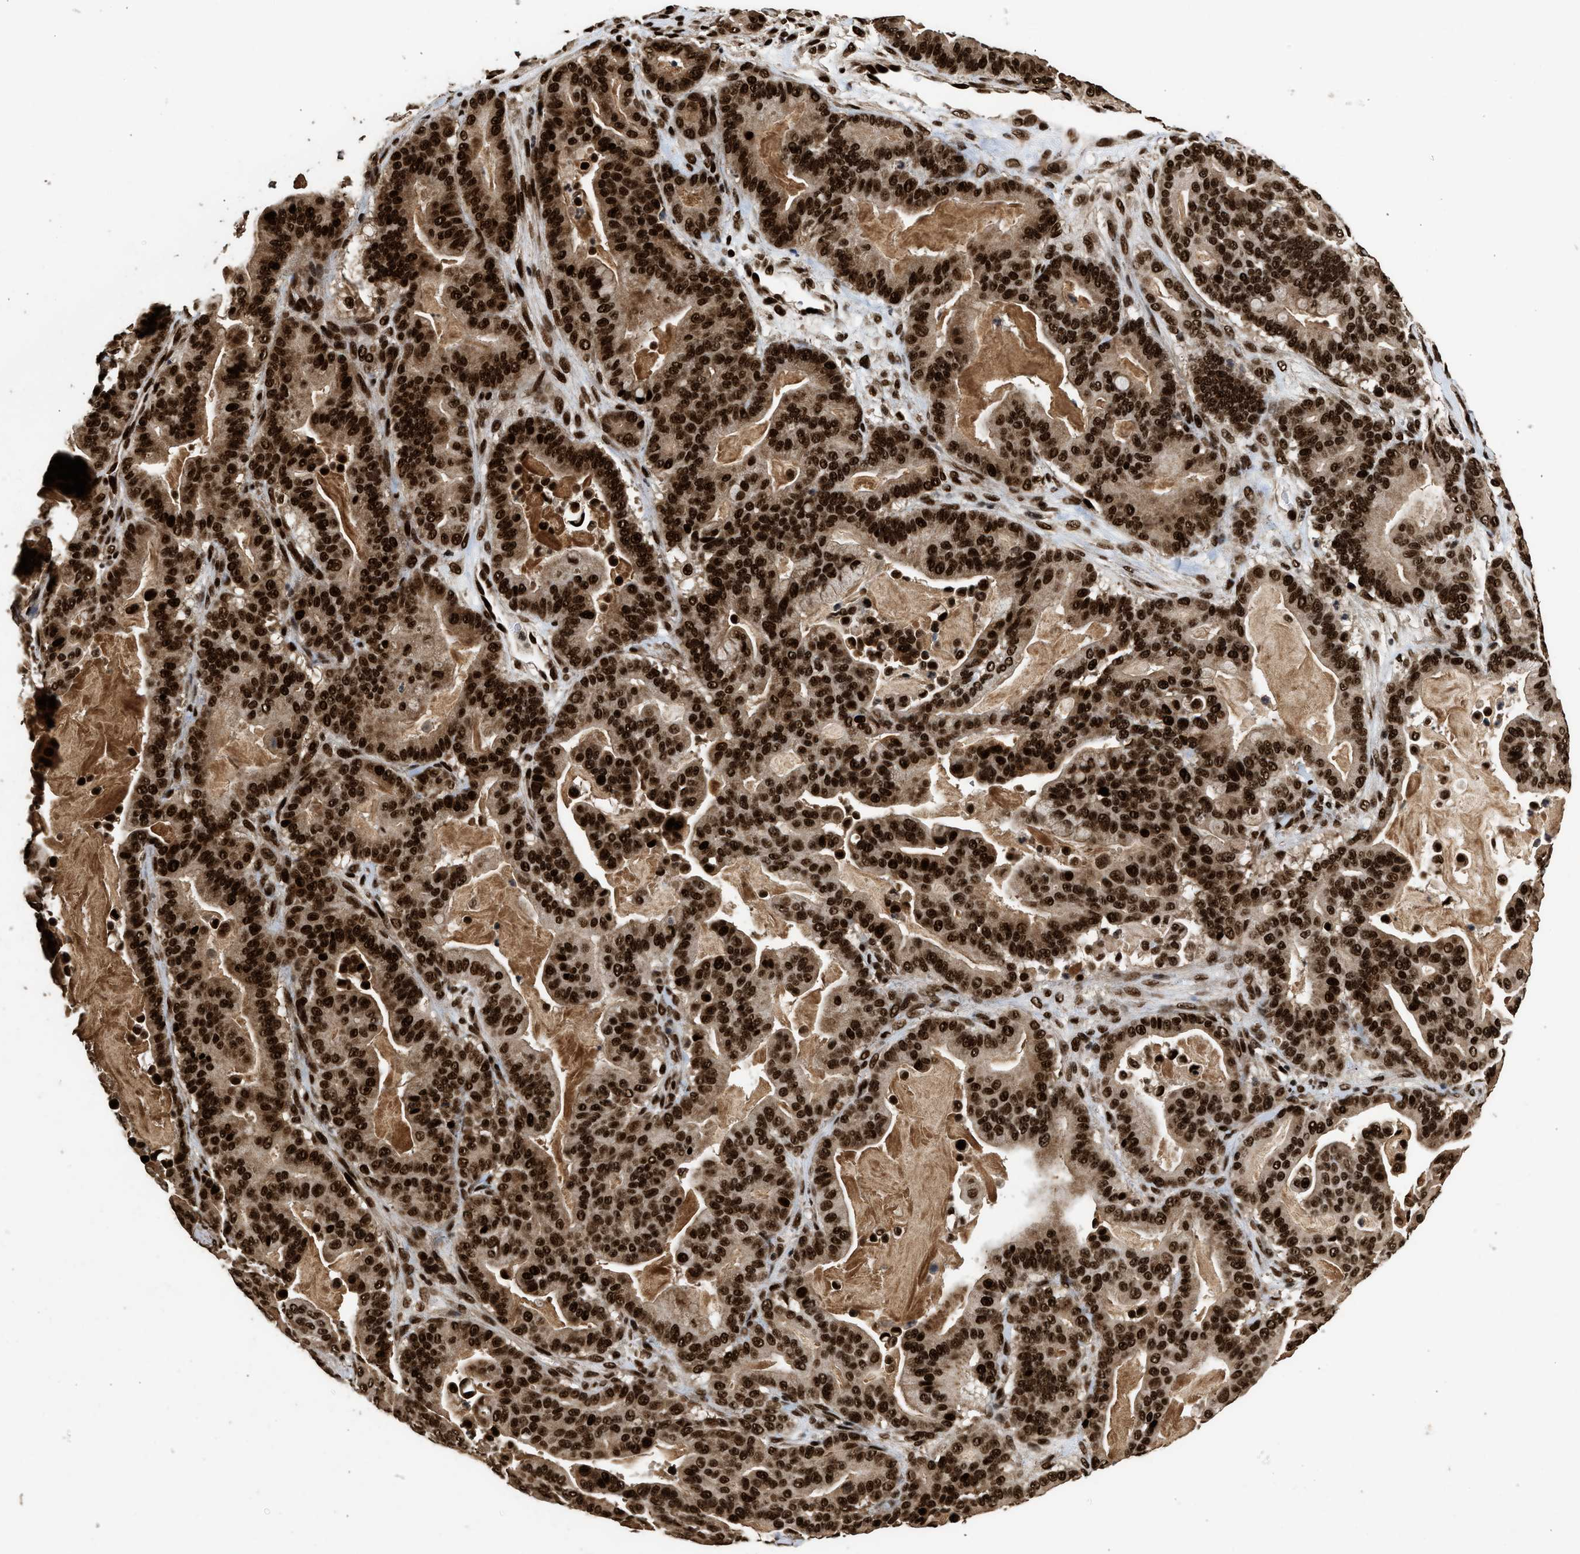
{"staining": {"intensity": "strong", "quantity": ">75%", "location": "cytoplasmic/membranous,nuclear"}, "tissue": "pancreatic cancer", "cell_type": "Tumor cells", "image_type": "cancer", "snomed": [{"axis": "morphology", "description": "Adenocarcinoma, NOS"}, {"axis": "topography", "description": "Pancreas"}], "caption": "High-magnification brightfield microscopy of pancreatic adenocarcinoma stained with DAB (3,3'-diaminobenzidine) (brown) and counterstained with hematoxylin (blue). tumor cells exhibit strong cytoplasmic/membranous and nuclear expression is identified in about>75% of cells.", "gene": "PPP4R3B", "patient": {"sex": "male", "age": 63}}